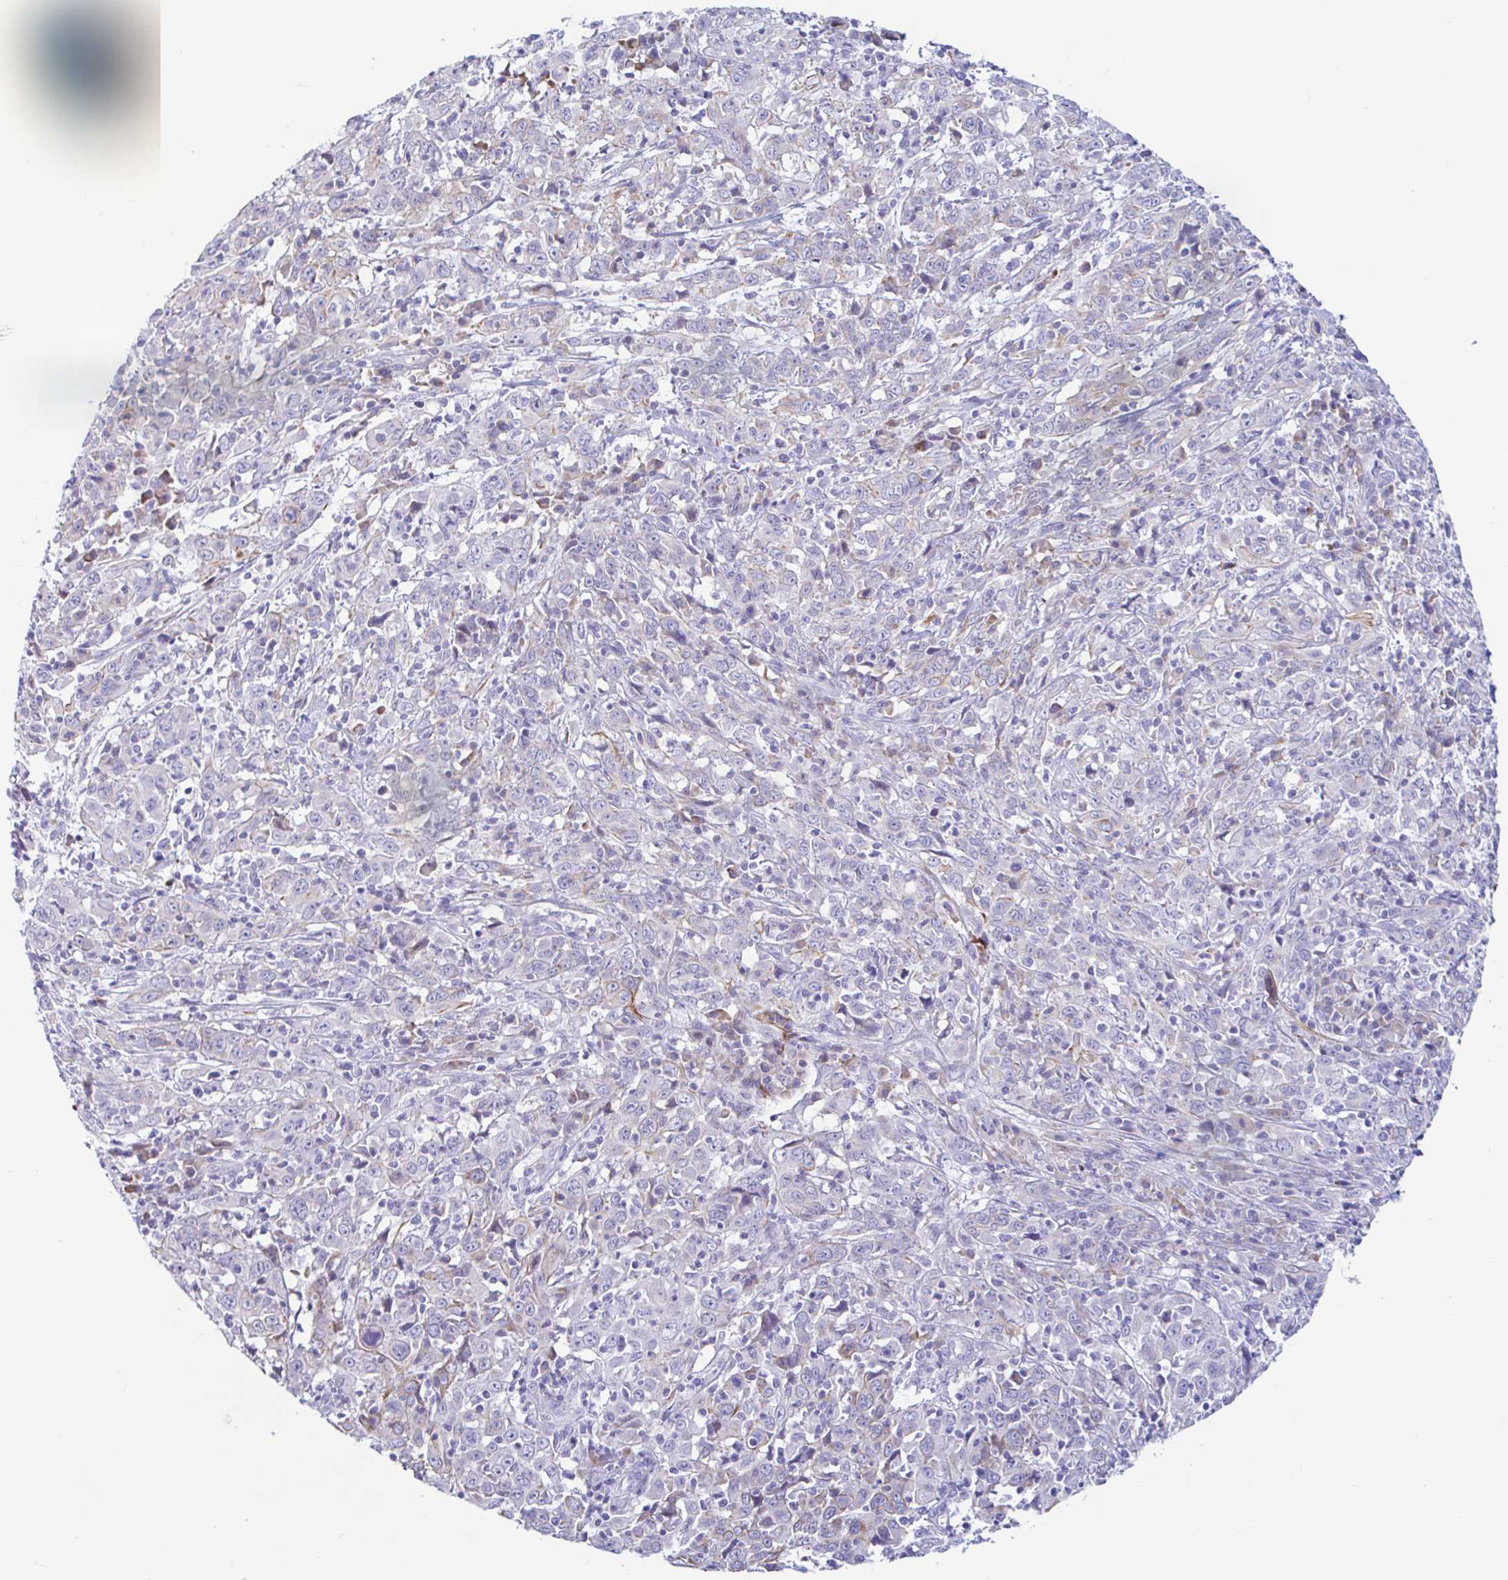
{"staining": {"intensity": "negative", "quantity": "none", "location": "none"}, "tissue": "cervical cancer", "cell_type": "Tumor cells", "image_type": "cancer", "snomed": [{"axis": "morphology", "description": "Squamous cell carcinoma, NOS"}, {"axis": "topography", "description": "Cervix"}], "caption": "Immunohistochemistry (IHC) of human cervical cancer displays no positivity in tumor cells.", "gene": "NBPF3", "patient": {"sex": "female", "age": 46}}